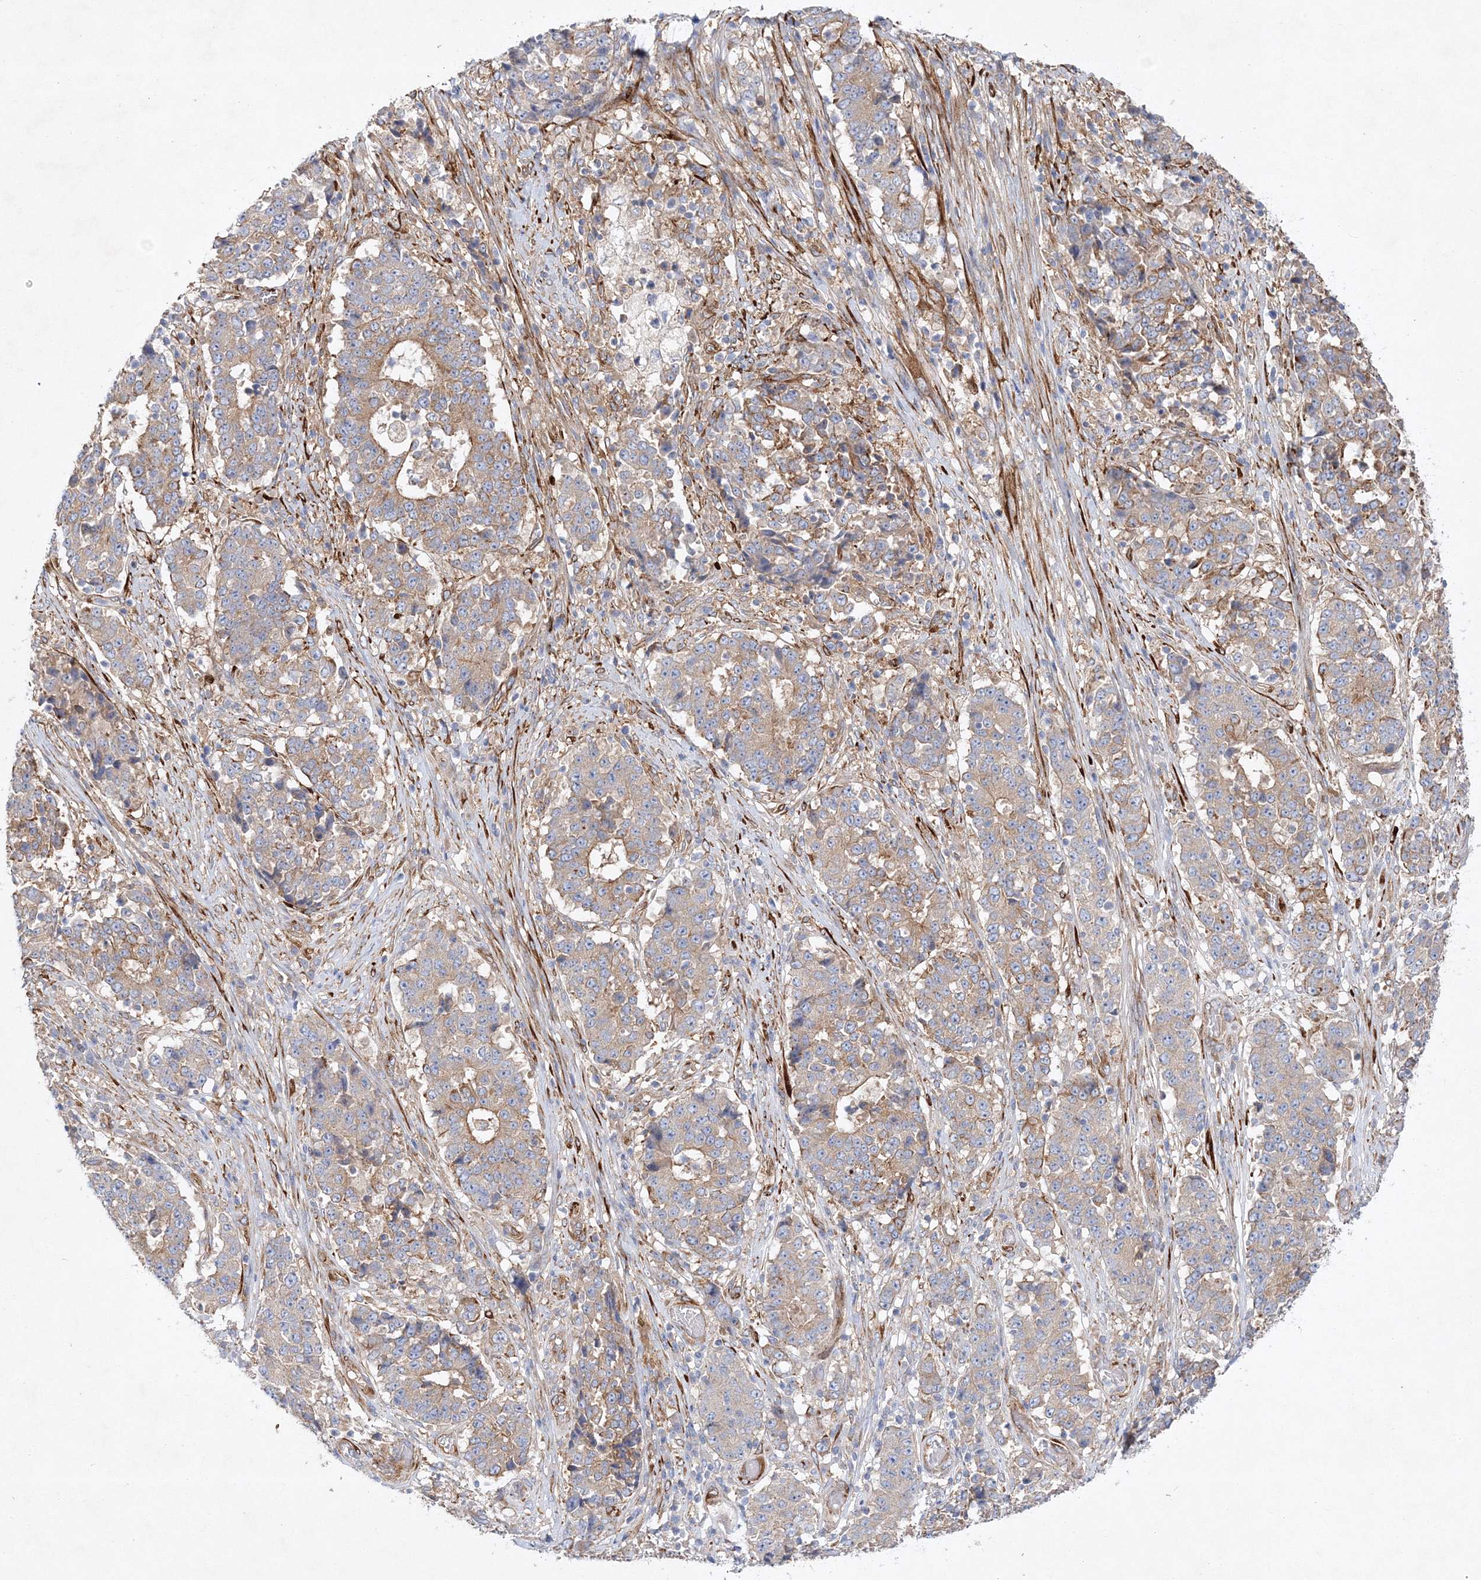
{"staining": {"intensity": "weak", "quantity": "<25%", "location": "cytoplasmic/membranous"}, "tissue": "stomach cancer", "cell_type": "Tumor cells", "image_type": "cancer", "snomed": [{"axis": "morphology", "description": "Adenocarcinoma, NOS"}, {"axis": "topography", "description": "Stomach"}], "caption": "Immunohistochemical staining of stomach cancer (adenocarcinoma) reveals no significant staining in tumor cells. Brightfield microscopy of IHC stained with DAB (3,3'-diaminobenzidine) (brown) and hematoxylin (blue), captured at high magnification.", "gene": "ZFYVE16", "patient": {"sex": "male", "age": 59}}